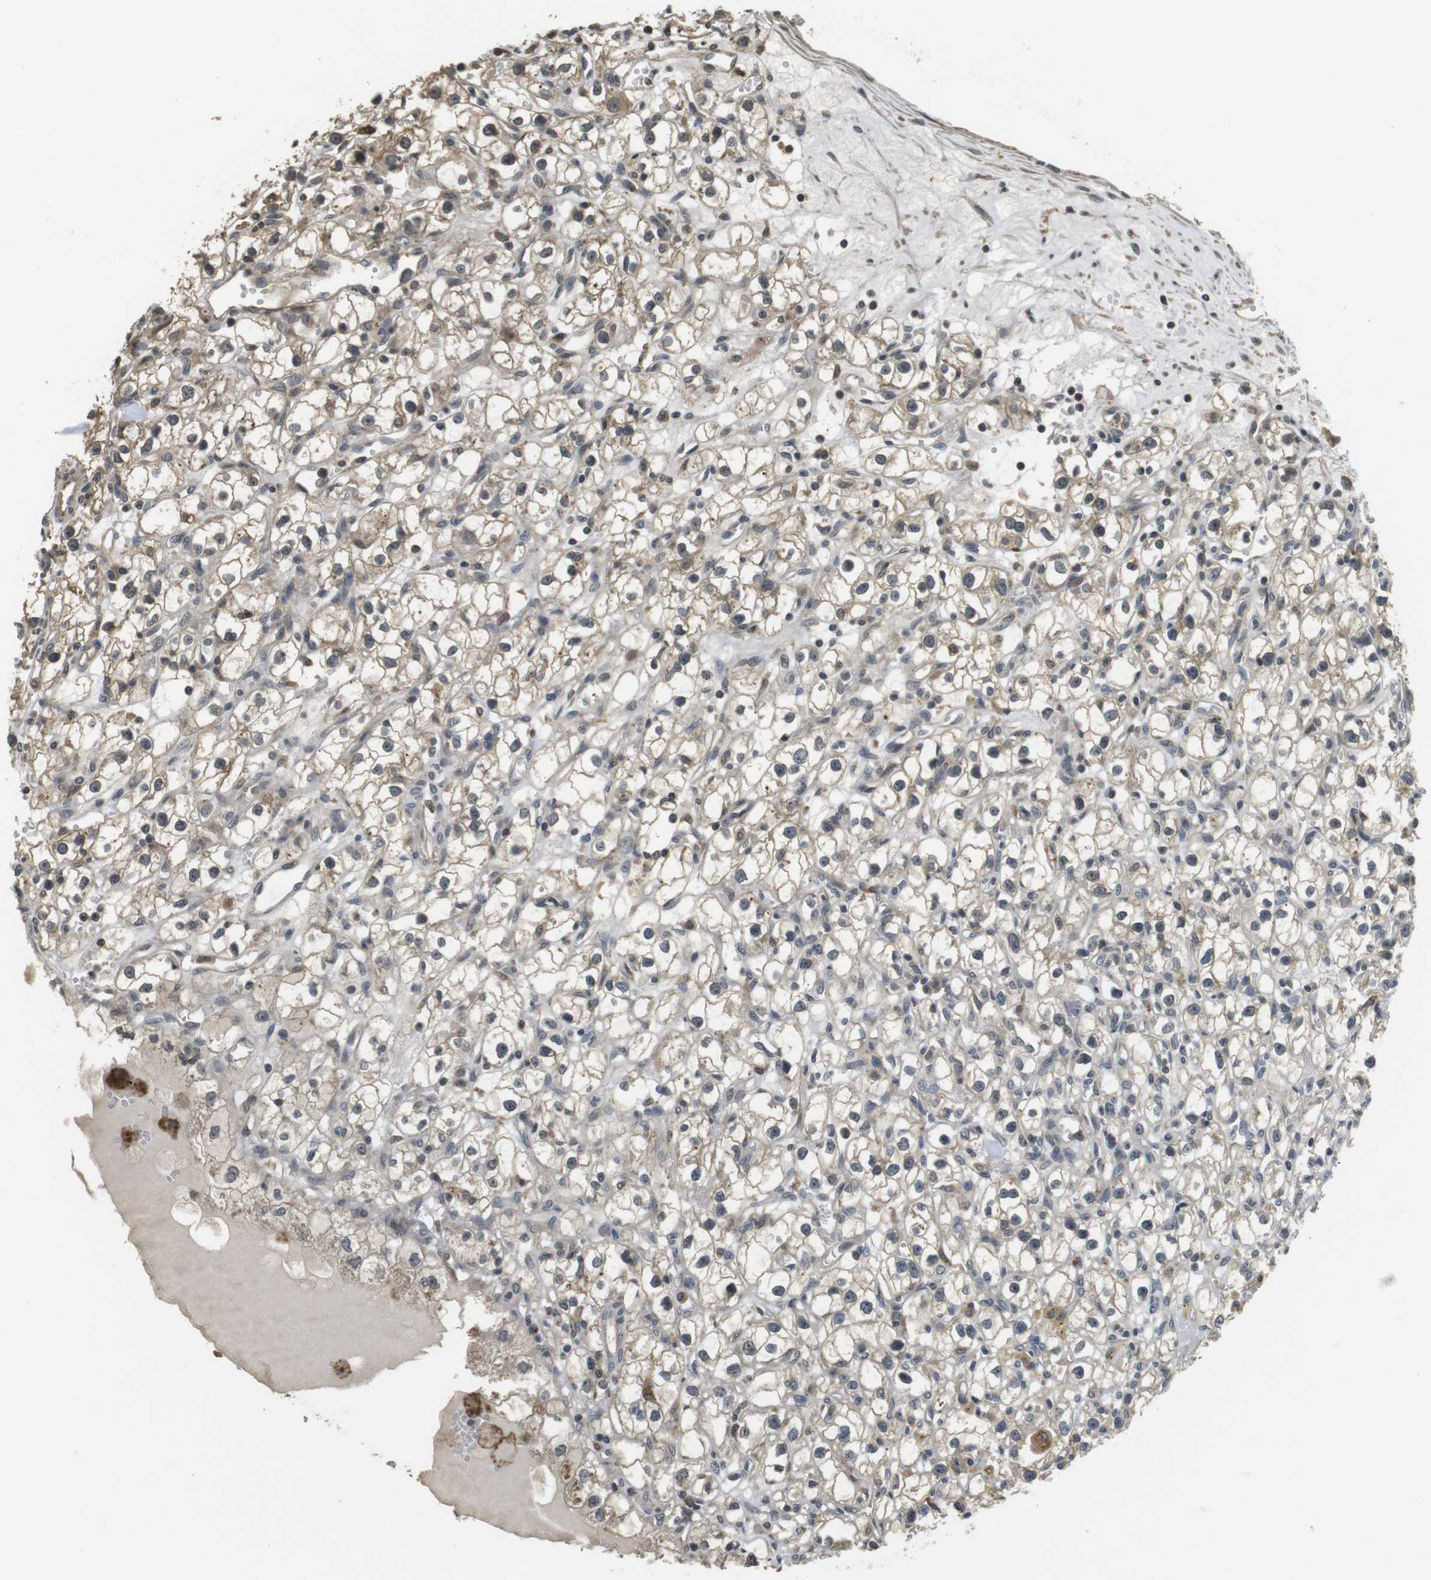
{"staining": {"intensity": "weak", "quantity": "<25%", "location": "cytoplasmic/membranous"}, "tissue": "renal cancer", "cell_type": "Tumor cells", "image_type": "cancer", "snomed": [{"axis": "morphology", "description": "Adenocarcinoma, NOS"}, {"axis": "topography", "description": "Kidney"}], "caption": "Immunohistochemistry (IHC) photomicrograph of human renal cancer stained for a protein (brown), which exhibits no staining in tumor cells. (IHC, brightfield microscopy, high magnification).", "gene": "FZD10", "patient": {"sex": "male", "age": 56}}